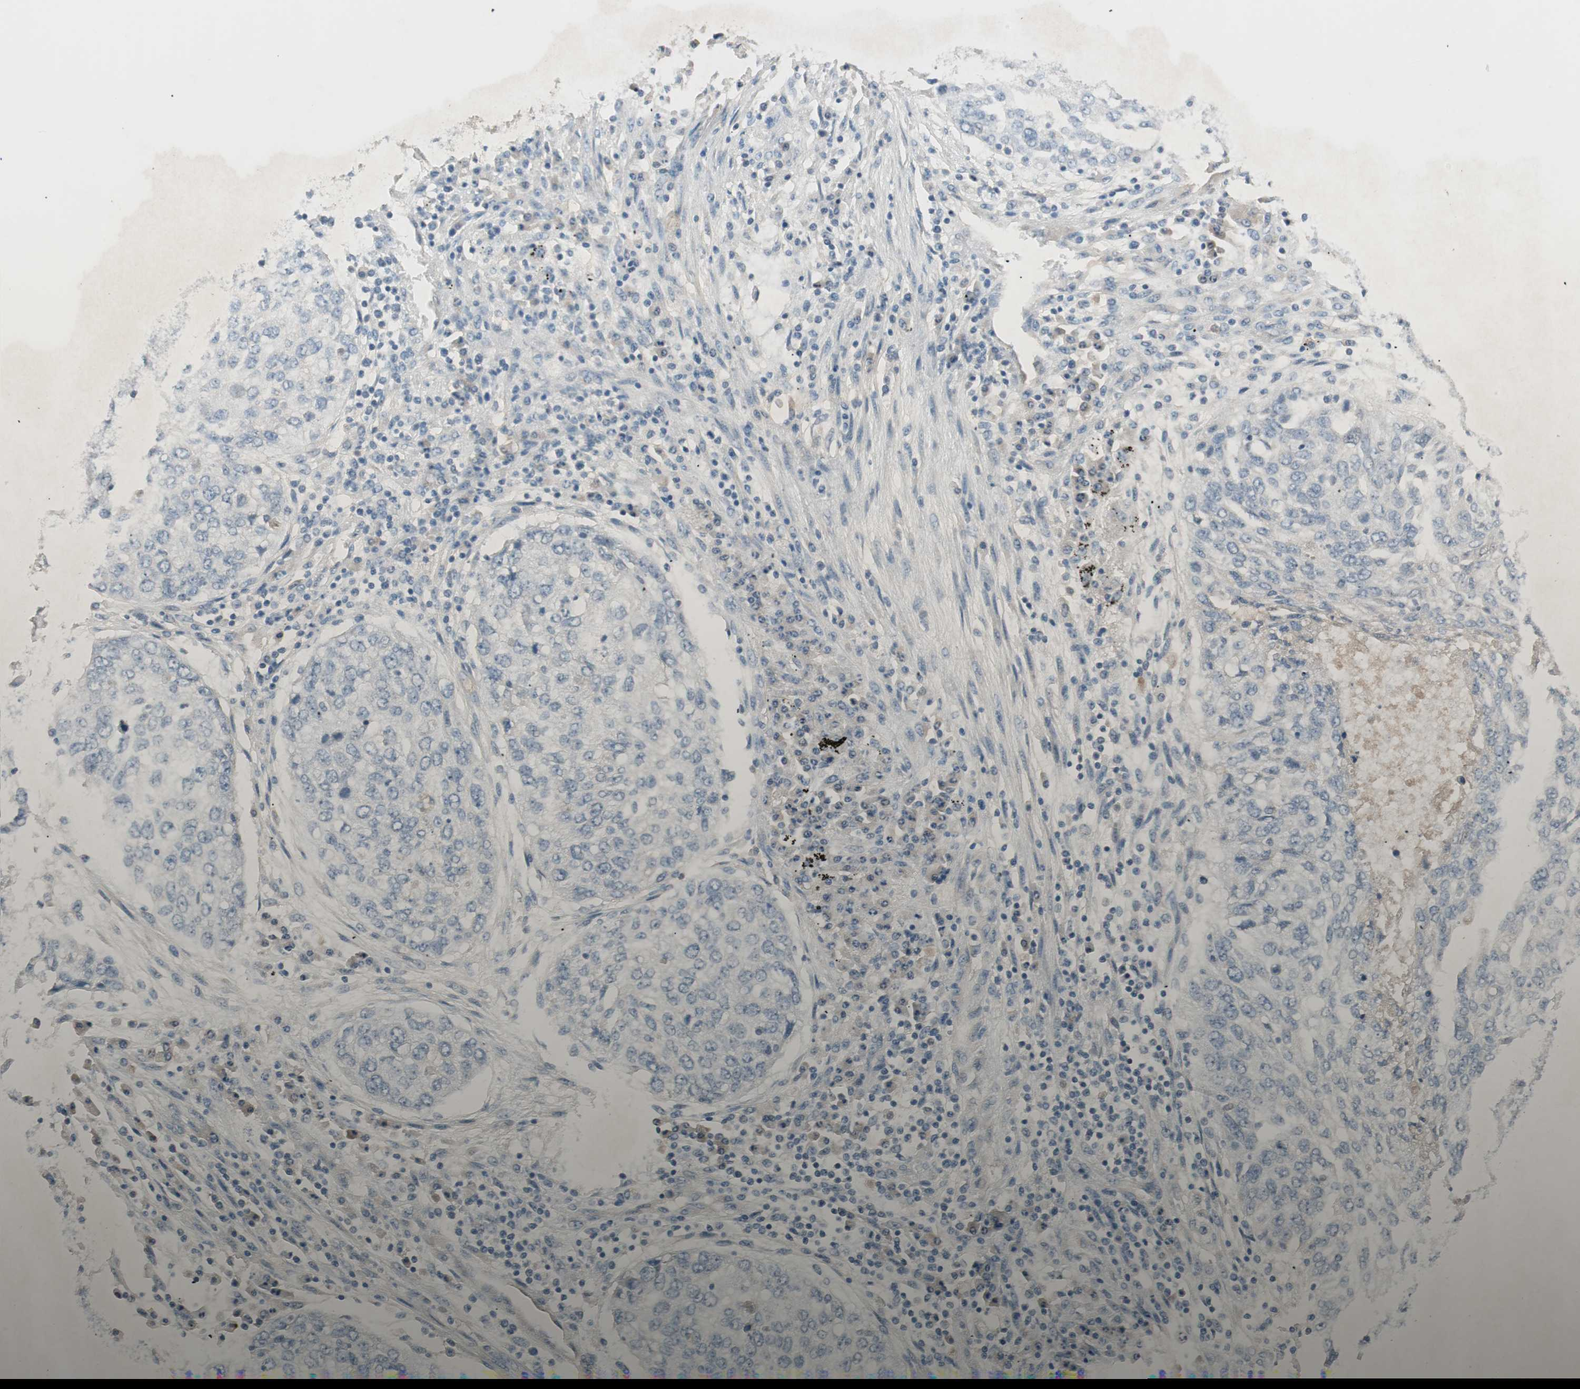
{"staining": {"intensity": "negative", "quantity": "none", "location": "none"}, "tissue": "lung cancer", "cell_type": "Tumor cells", "image_type": "cancer", "snomed": [{"axis": "morphology", "description": "Squamous cell carcinoma, NOS"}, {"axis": "topography", "description": "Lung"}], "caption": "This micrograph is of lung squamous cell carcinoma stained with immunohistochemistry (IHC) to label a protein in brown with the nuclei are counter-stained blue. There is no expression in tumor cells.", "gene": "KHK", "patient": {"sex": "female", "age": 63}}